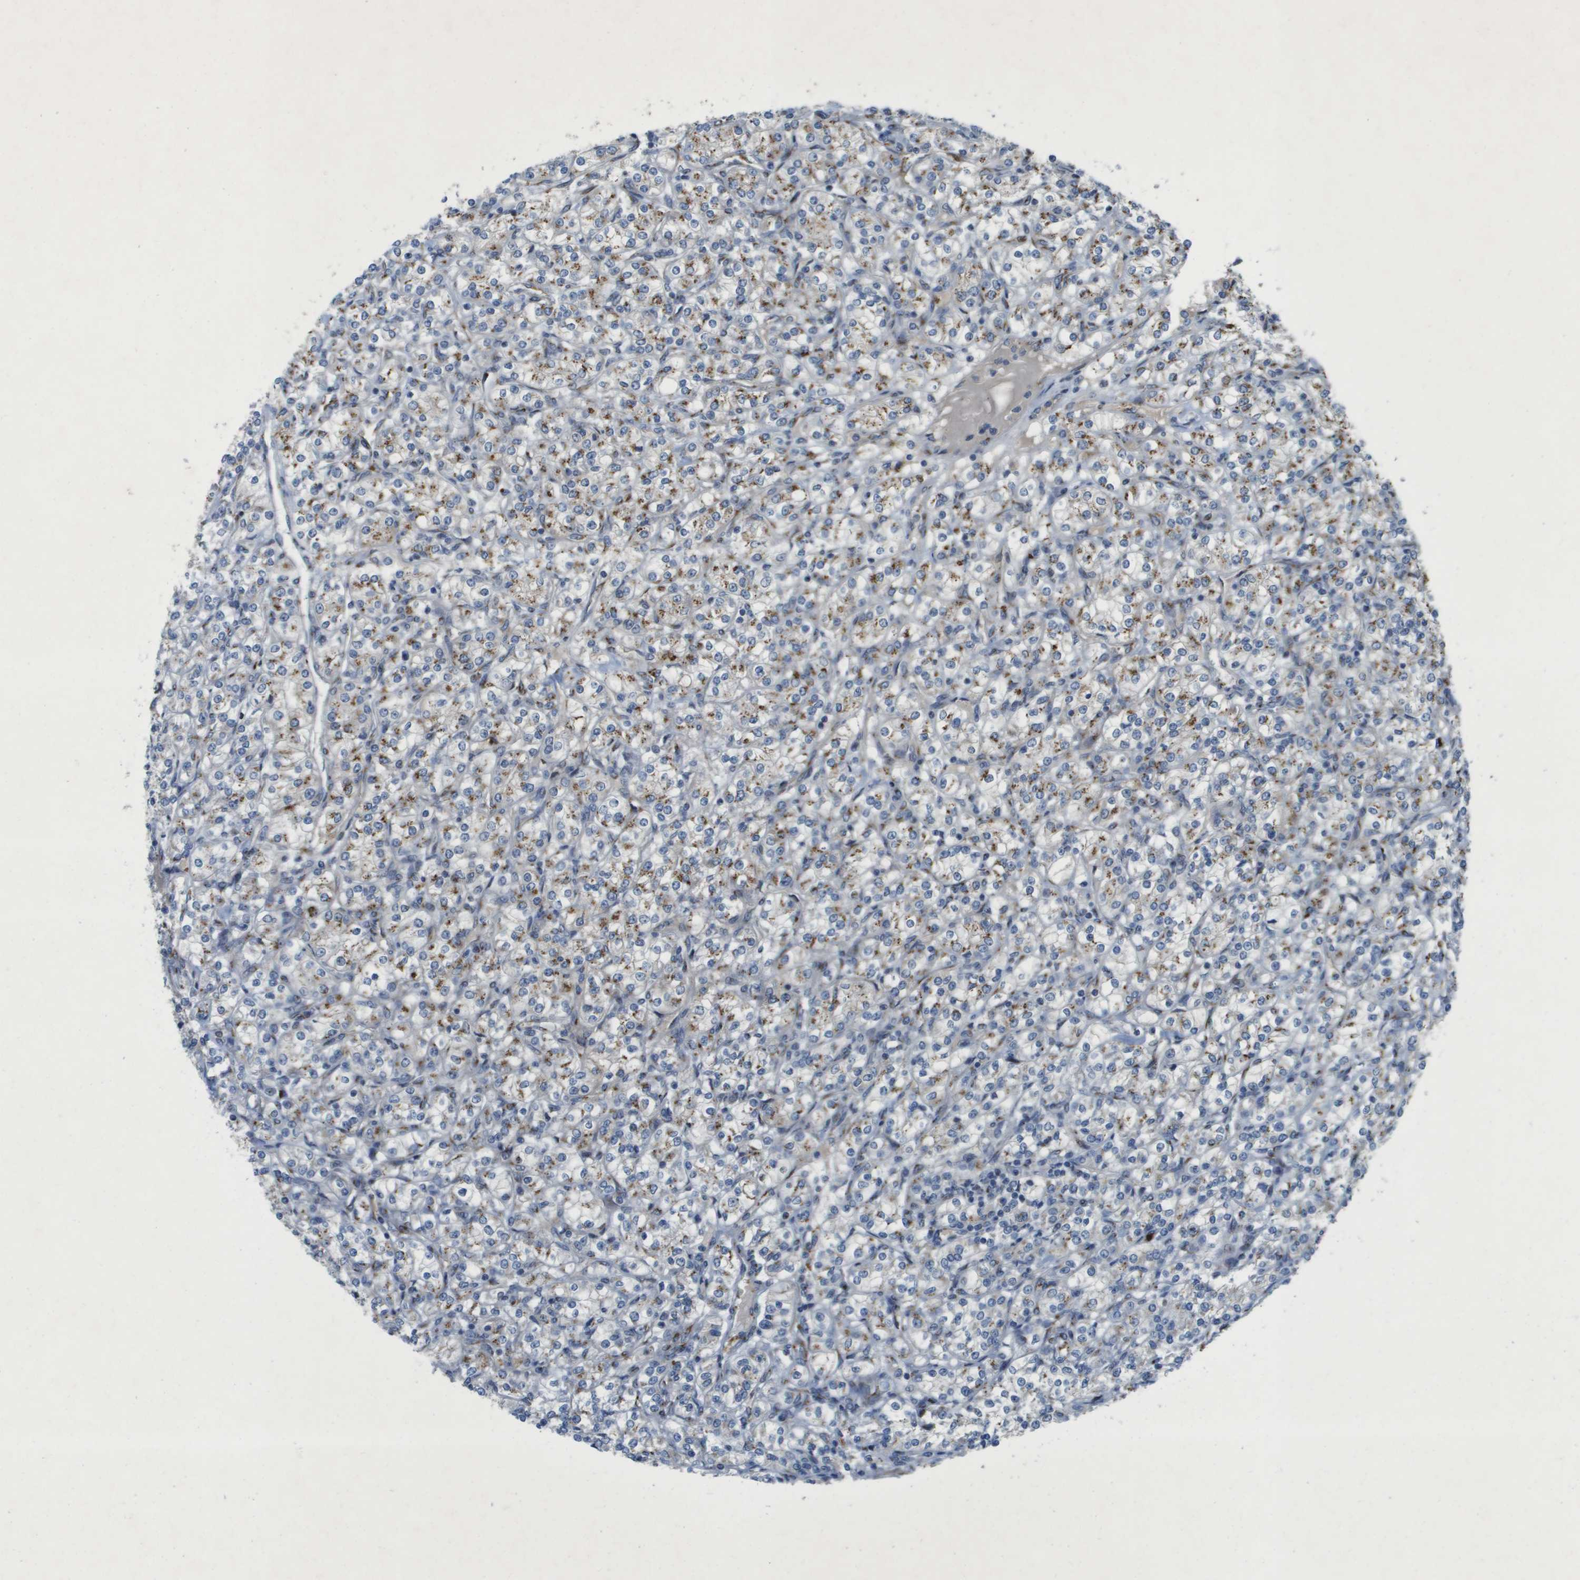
{"staining": {"intensity": "moderate", "quantity": "25%-75%", "location": "cytoplasmic/membranous"}, "tissue": "renal cancer", "cell_type": "Tumor cells", "image_type": "cancer", "snomed": [{"axis": "morphology", "description": "Adenocarcinoma, NOS"}, {"axis": "topography", "description": "Kidney"}], "caption": "Protein analysis of renal adenocarcinoma tissue demonstrates moderate cytoplasmic/membranous positivity in about 25%-75% of tumor cells. (DAB = brown stain, brightfield microscopy at high magnification).", "gene": "QSOX2", "patient": {"sex": "male", "age": 77}}